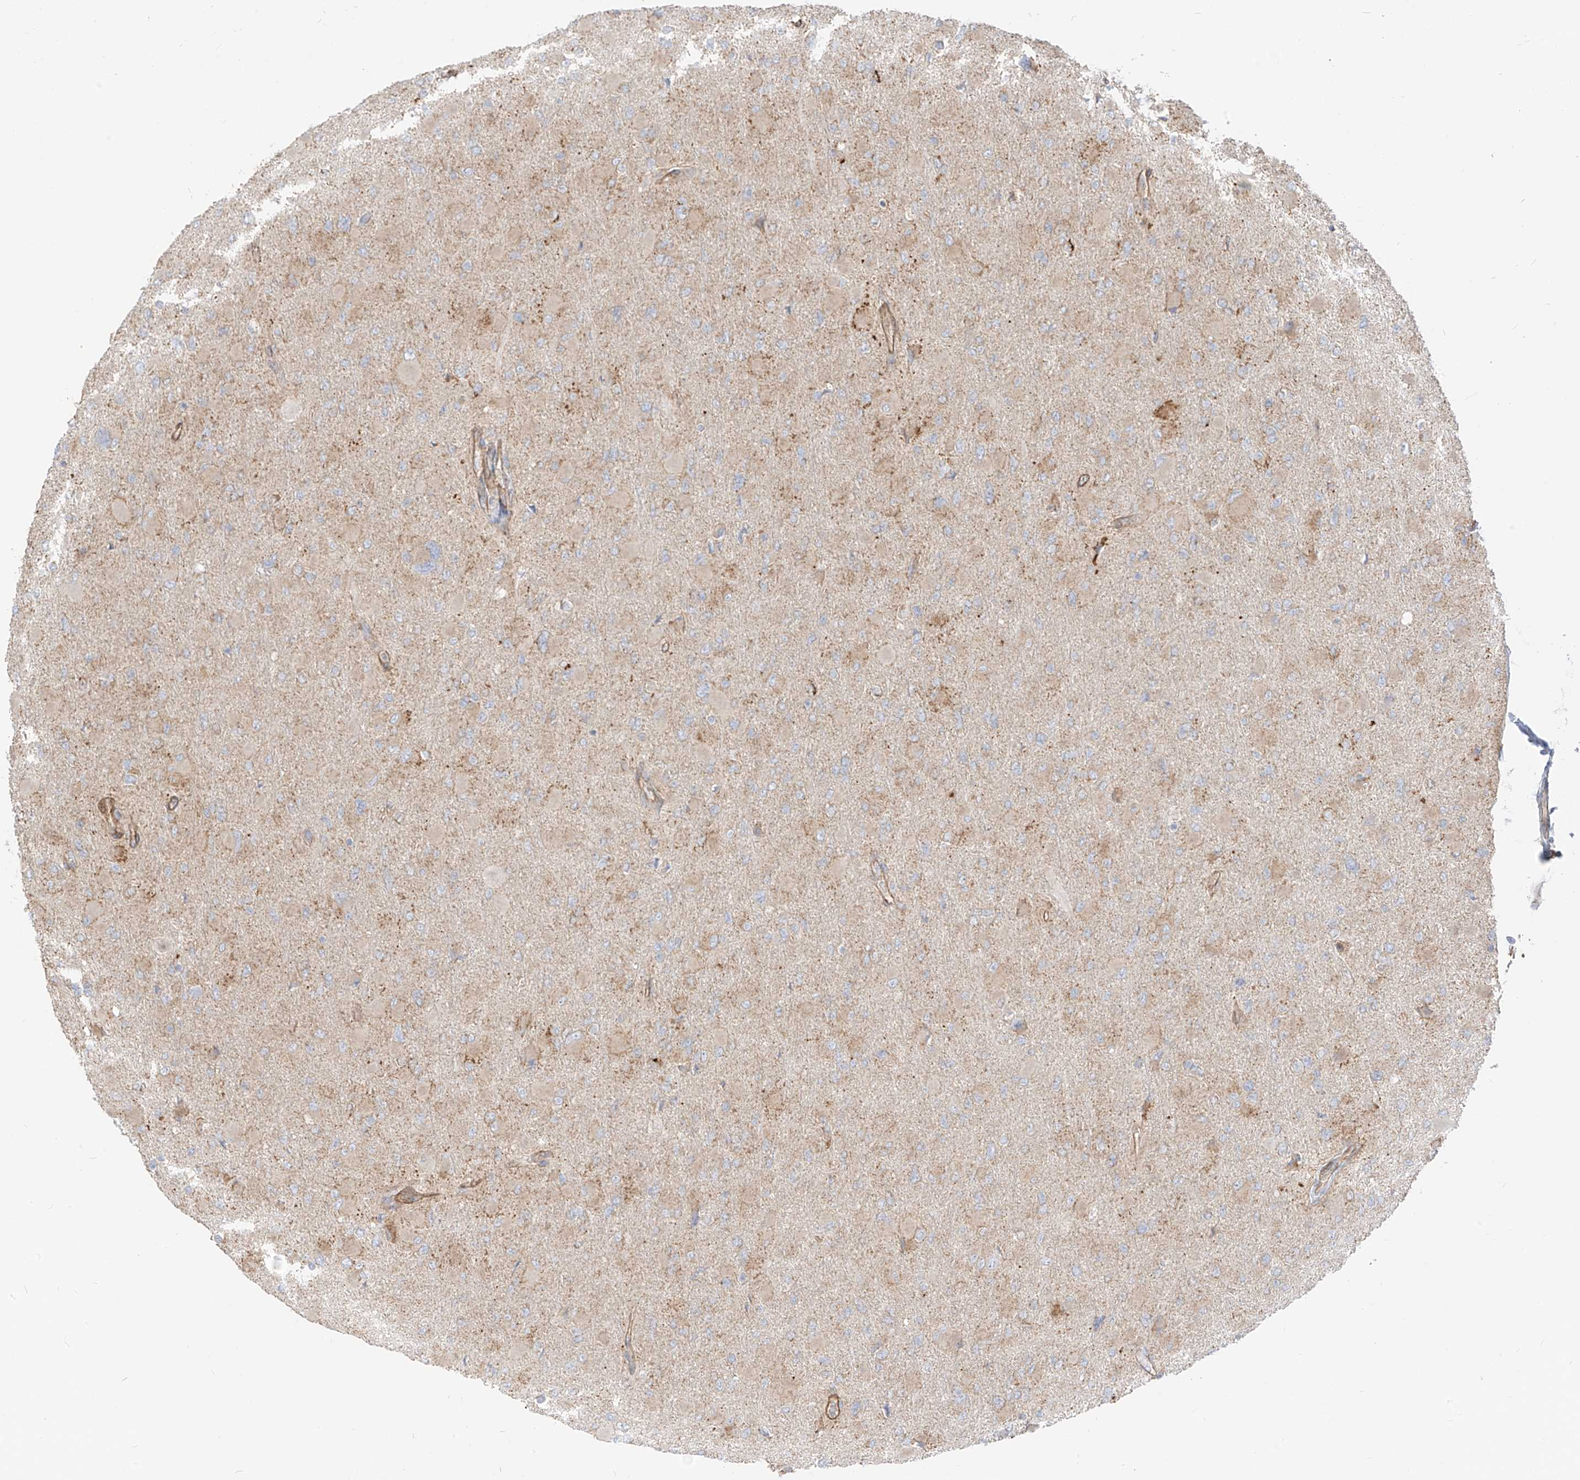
{"staining": {"intensity": "negative", "quantity": "none", "location": "none"}, "tissue": "glioma", "cell_type": "Tumor cells", "image_type": "cancer", "snomed": [{"axis": "morphology", "description": "Glioma, malignant, High grade"}, {"axis": "topography", "description": "Cerebral cortex"}], "caption": "Glioma was stained to show a protein in brown. There is no significant staining in tumor cells.", "gene": "PLCL1", "patient": {"sex": "female", "age": 36}}